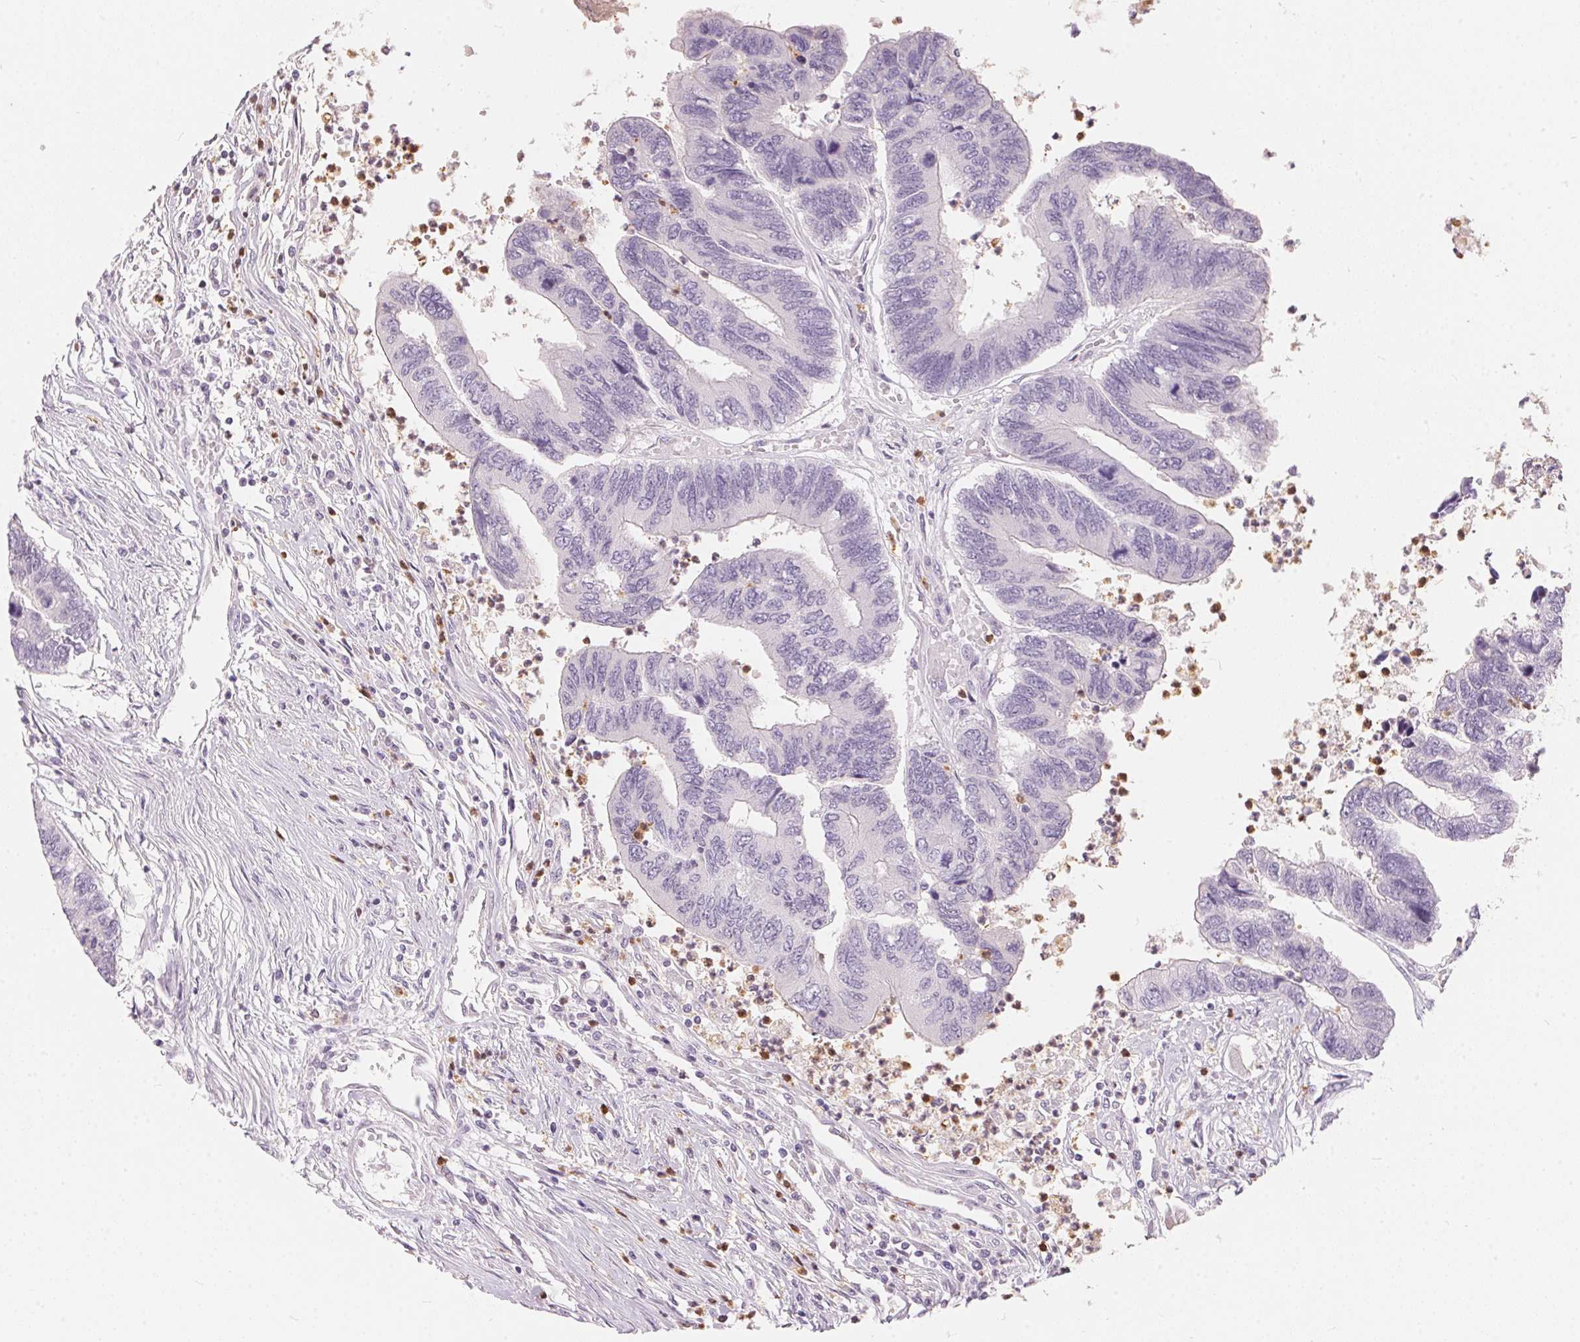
{"staining": {"intensity": "negative", "quantity": "none", "location": "none"}, "tissue": "colorectal cancer", "cell_type": "Tumor cells", "image_type": "cancer", "snomed": [{"axis": "morphology", "description": "Adenocarcinoma, NOS"}, {"axis": "topography", "description": "Colon"}], "caption": "The image demonstrates no significant staining in tumor cells of colorectal cancer (adenocarcinoma).", "gene": "SERPINB1", "patient": {"sex": "female", "age": 67}}